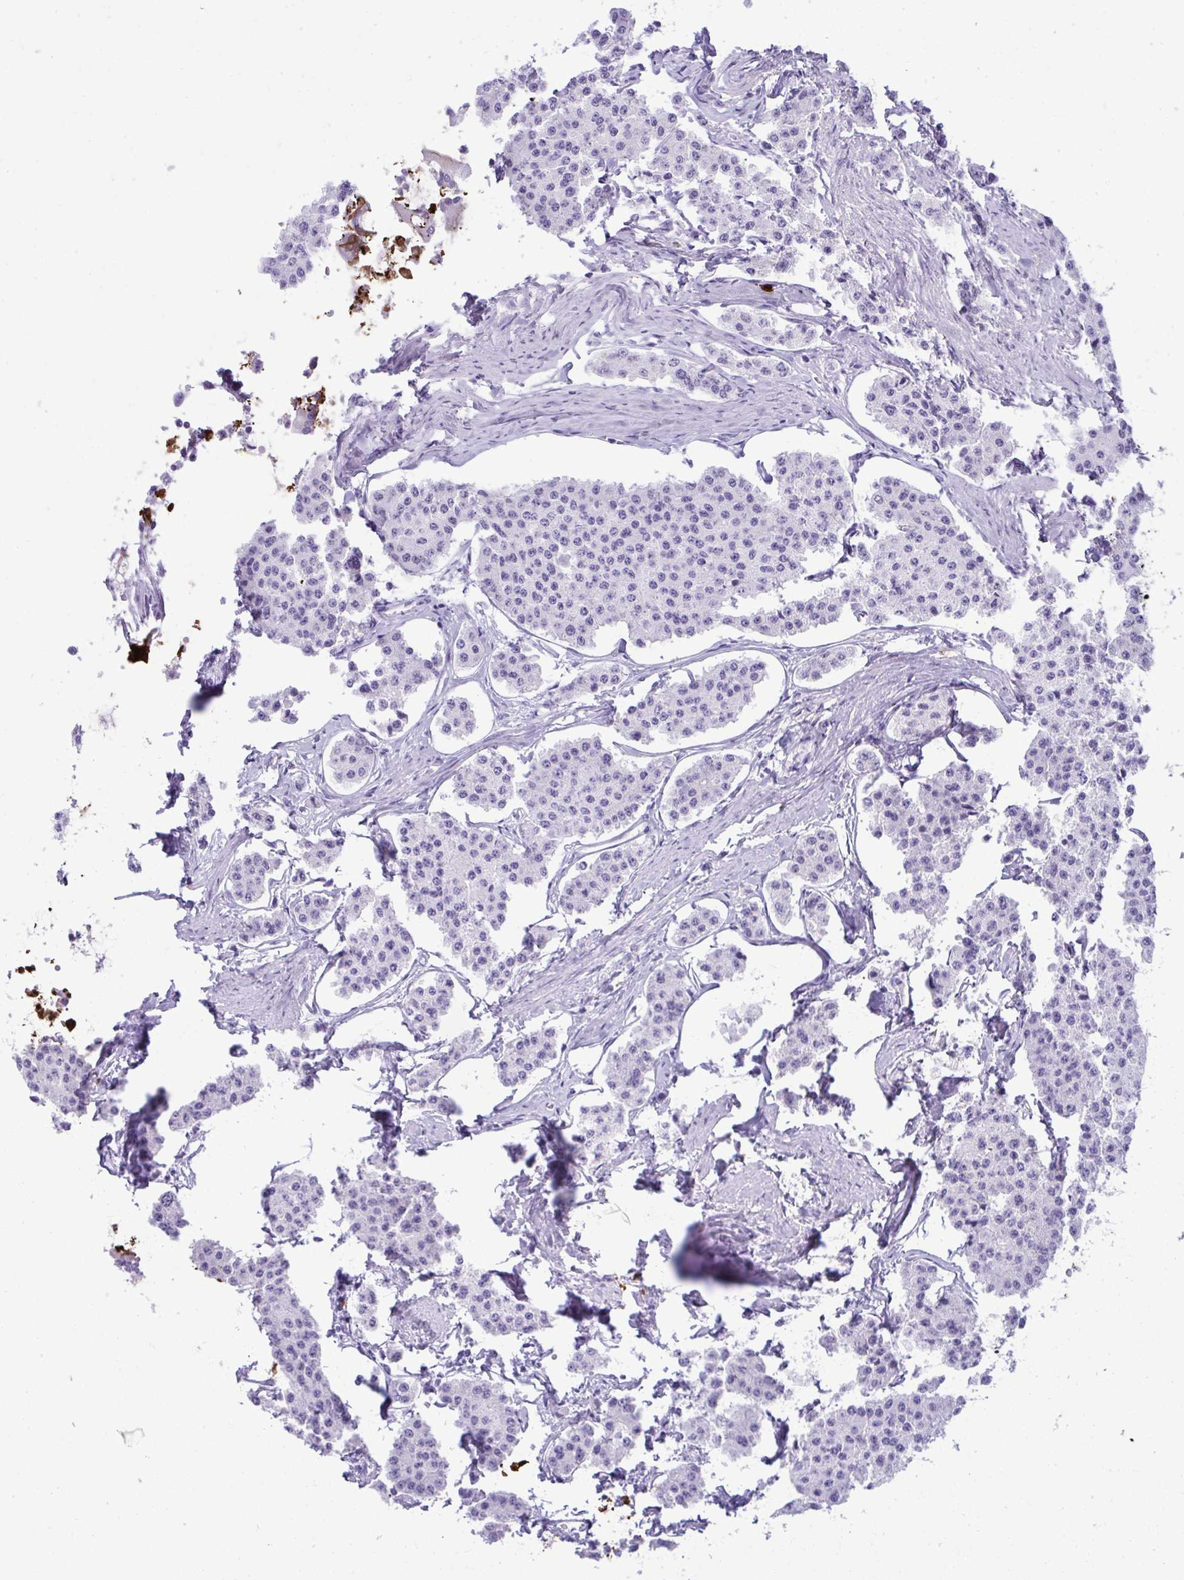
{"staining": {"intensity": "negative", "quantity": "none", "location": "none"}, "tissue": "carcinoid", "cell_type": "Tumor cells", "image_type": "cancer", "snomed": [{"axis": "morphology", "description": "Carcinoid, malignant, NOS"}, {"axis": "topography", "description": "Small intestine"}], "caption": "Protein analysis of carcinoid reveals no significant expression in tumor cells. The staining was performed using DAB (3,3'-diaminobenzidine) to visualize the protein expression in brown, while the nuclei were stained in blue with hematoxylin (Magnification: 20x).", "gene": "JCHAIN", "patient": {"sex": "female", "age": 65}}